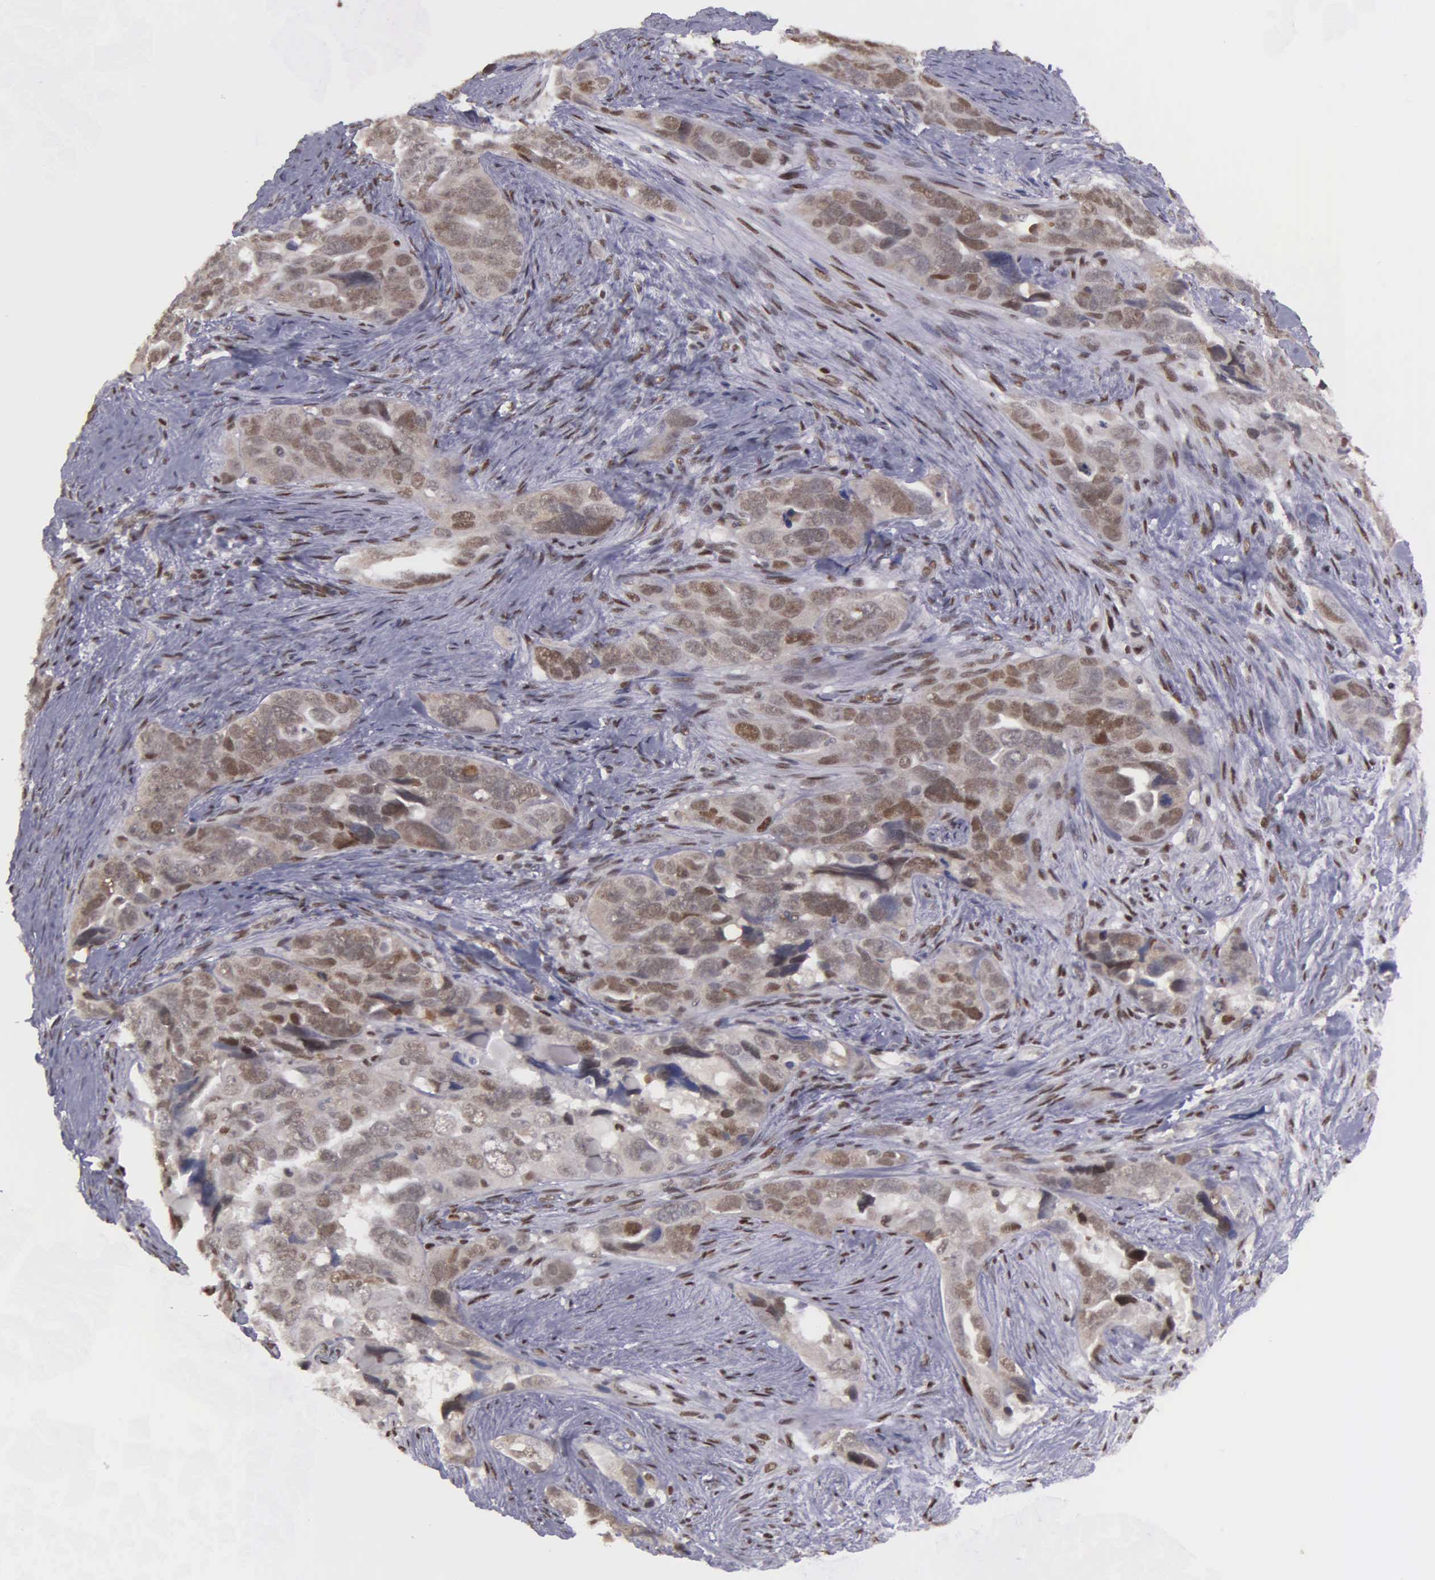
{"staining": {"intensity": "moderate", "quantity": ">75%", "location": "cytoplasmic/membranous,nuclear"}, "tissue": "ovarian cancer", "cell_type": "Tumor cells", "image_type": "cancer", "snomed": [{"axis": "morphology", "description": "Cystadenocarcinoma, serous, NOS"}, {"axis": "topography", "description": "Ovary"}], "caption": "Protein expression analysis of serous cystadenocarcinoma (ovarian) exhibits moderate cytoplasmic/membranous and nuclear expression in approximately >75% of tumor cells.", "gene": "UBR7", "patient": {"sex": "female", "age": 63}}